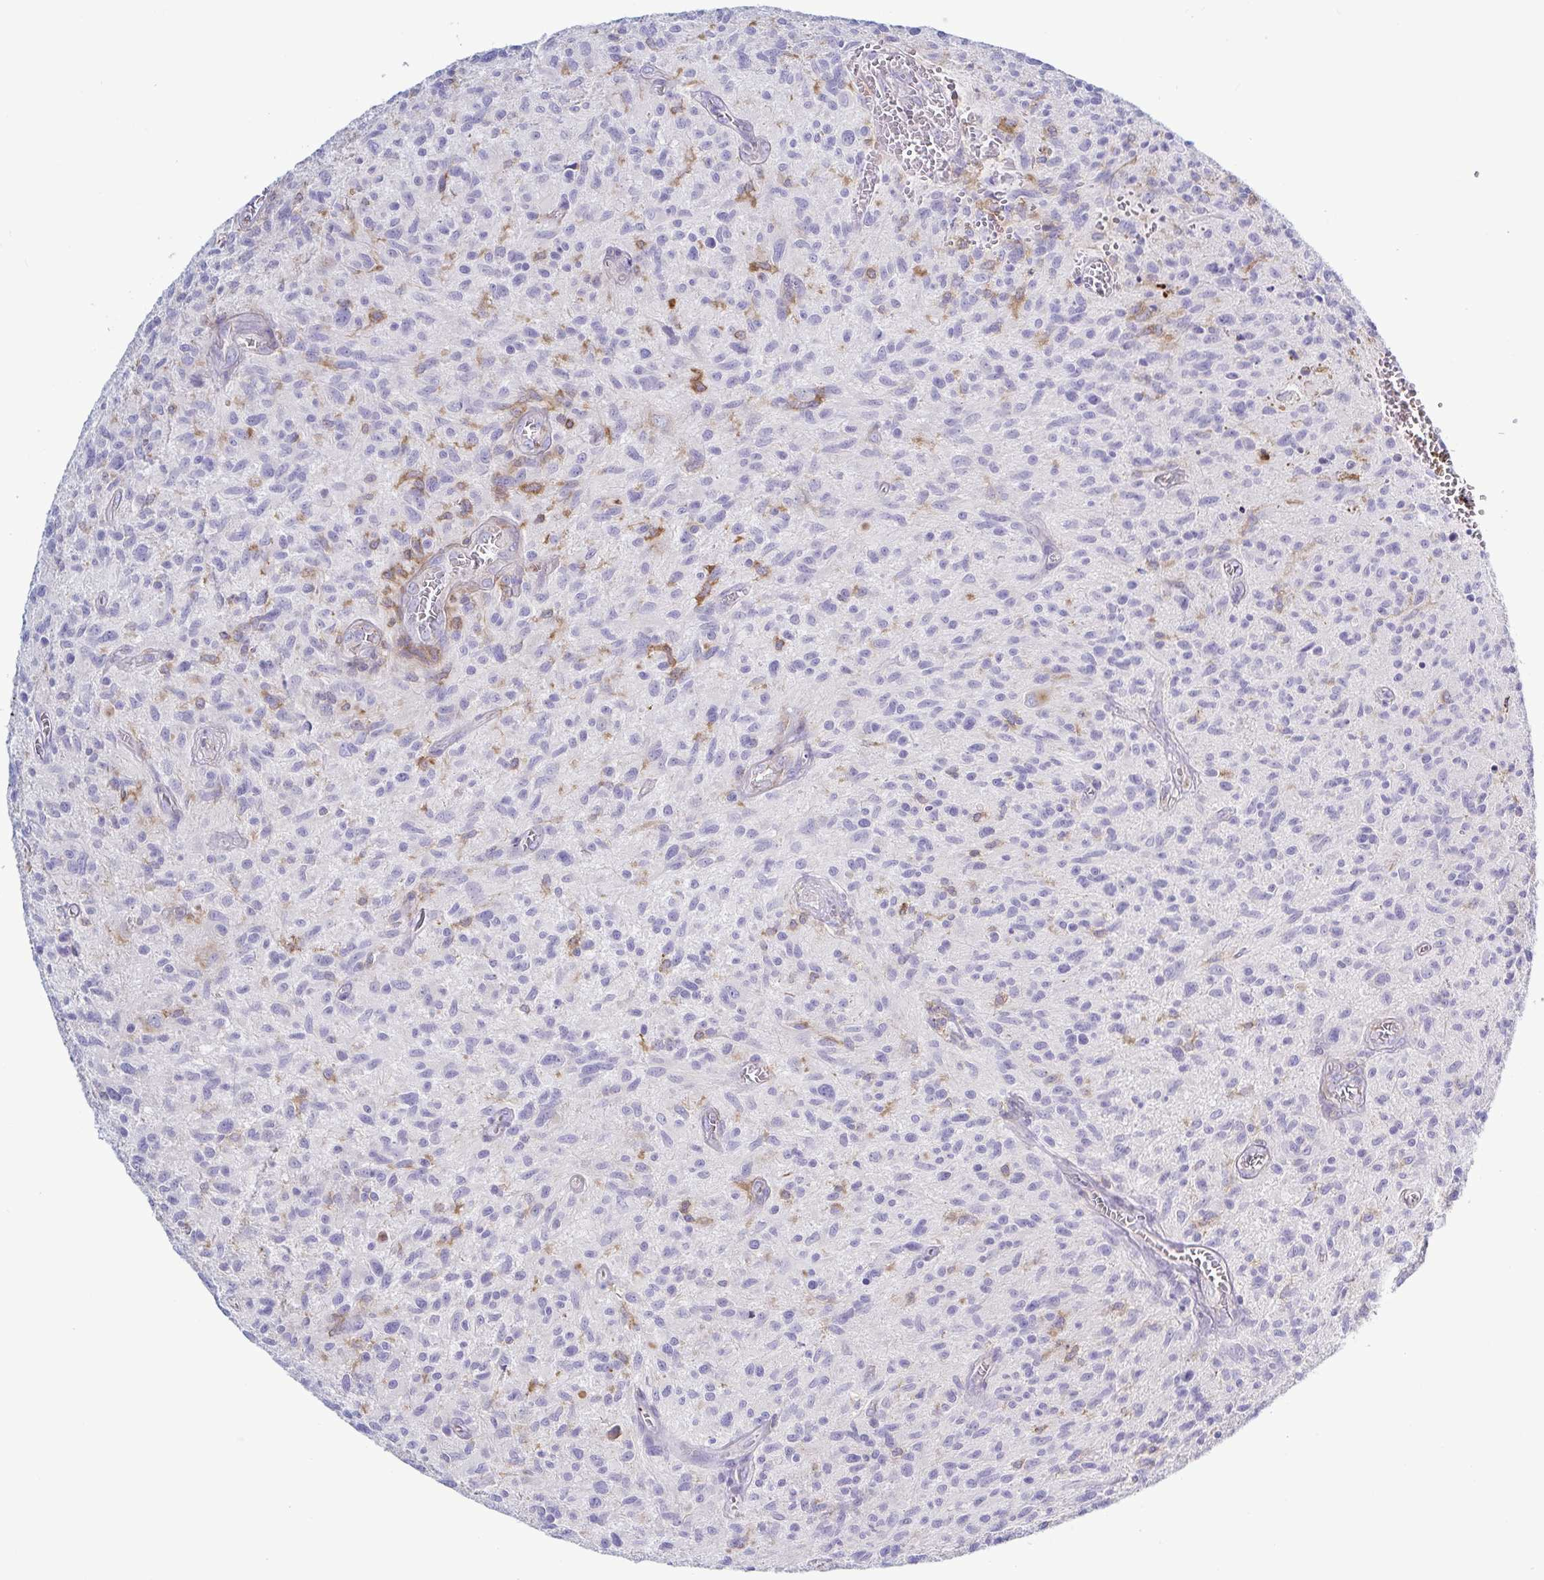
{"staining": {"intensity": "negative", "quantity": "none", "location": "none"}, "tissue": "glioma", "cell_type": "Tumor cells", "image_type": "cancer", "snomed": [{"axis": "morphology", "description": "Glioma, malignant, High grade"}, {"axis": "topography", "description": "Brain"}], "caption": "Malignant glioma (high-grade) was stained to show a protein in brown. There is no significant expression in tumor cells. (Brightfield microscopy of DAB IHC at high magnification).", "gene": "TNNI2", "patient": {"sex": "male", "age": 75}}